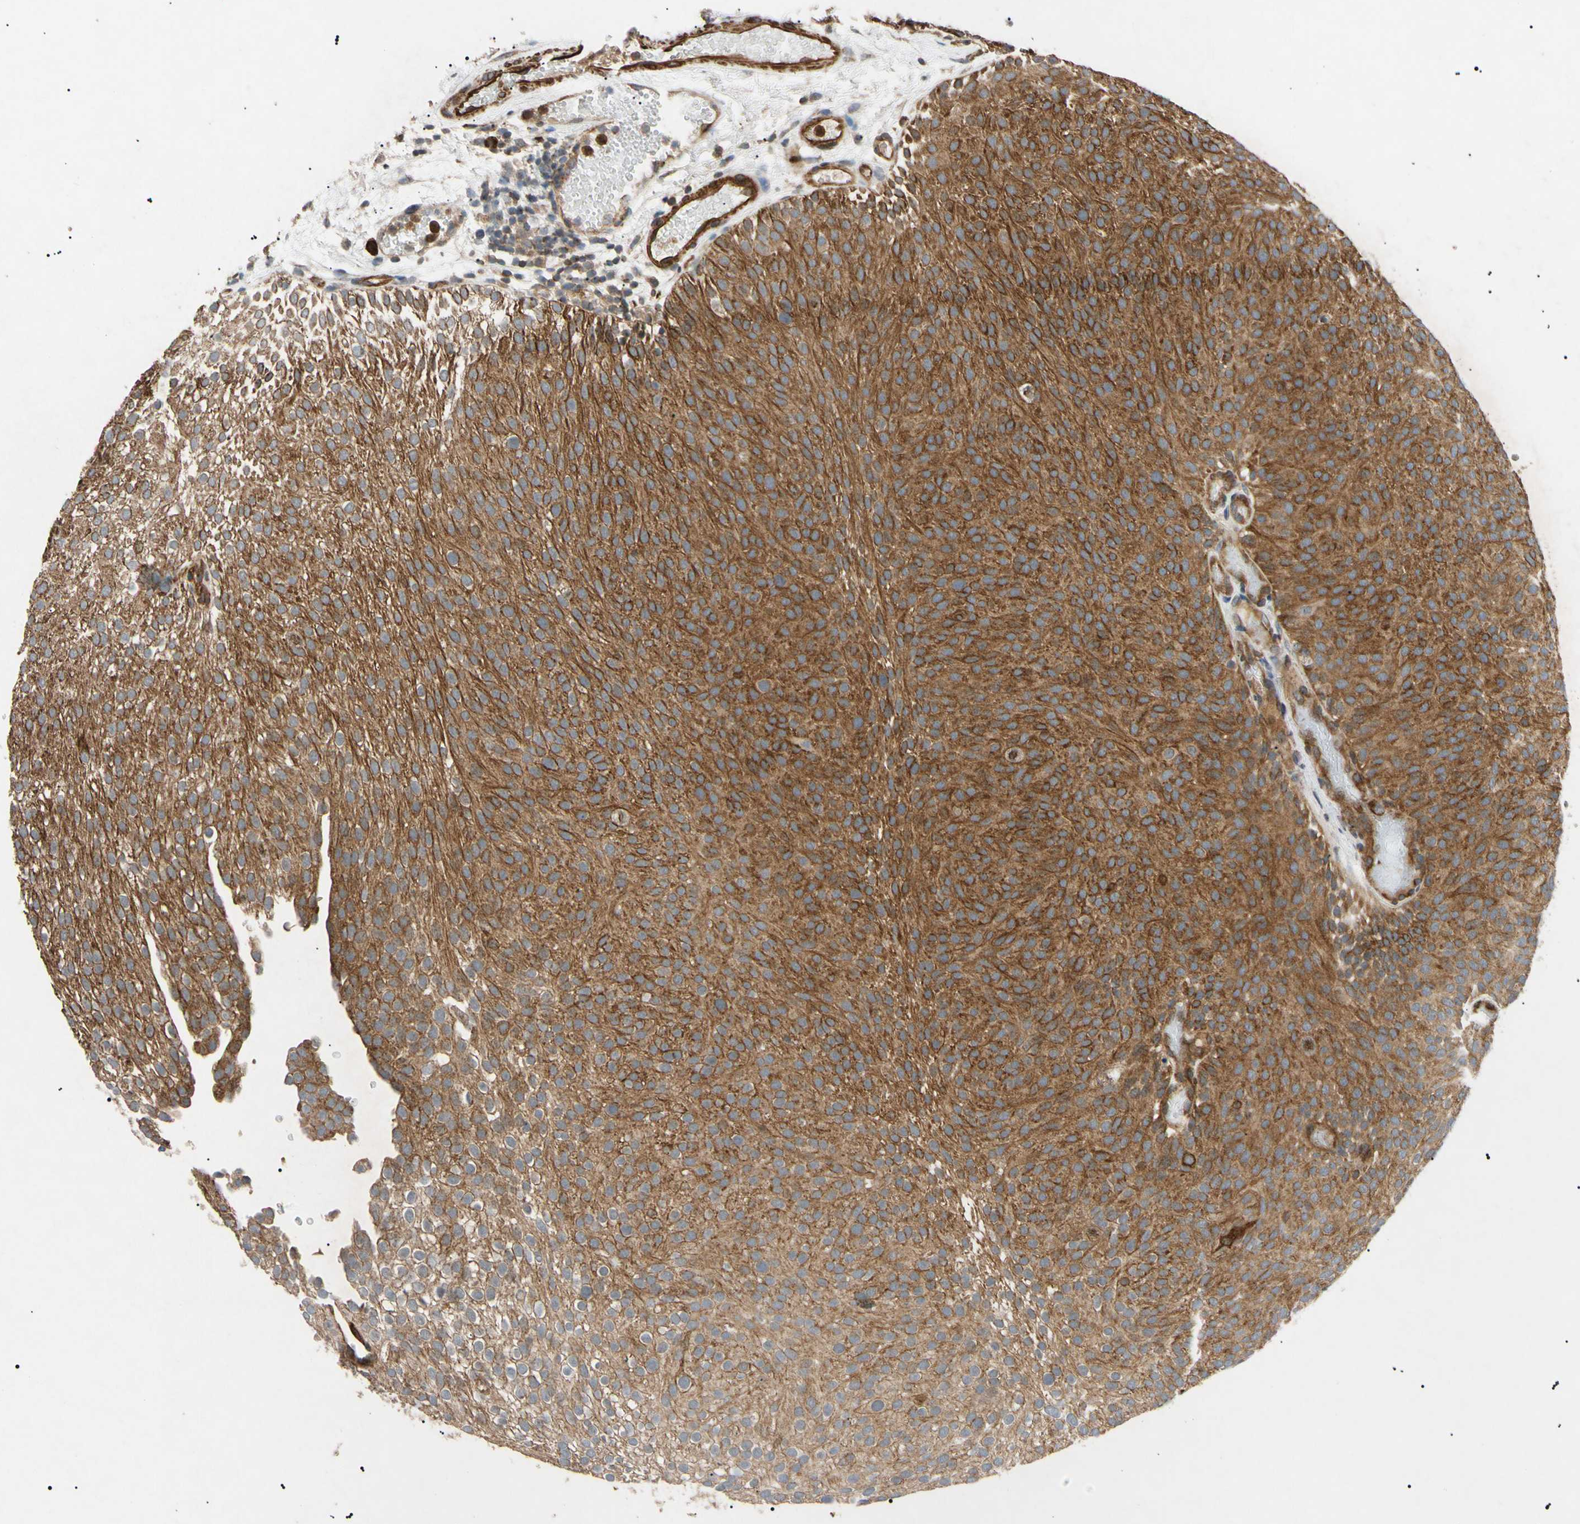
{"staining": {"intensity": "moderate", "quantity": ">75%", "location": "cytoplasmic/membranous,nuclear"}, "tissue": "urothelial cancer", "cell_type": "Tumor cells", "image_type": "cancer", "snomed": [{"axis": "morphology", "description": "Urothelial carcinoma, Low grade"}, {"axis": "topography", "description": "Urinary bladder"}], "caption": "A brown stain labels moderate cytoplasmic/membranous and nuclear expression of a protein in urothelial cancer tumor cells.", "gene": "TUBB4A", "patient": {"sex": "male", "age": 78}}